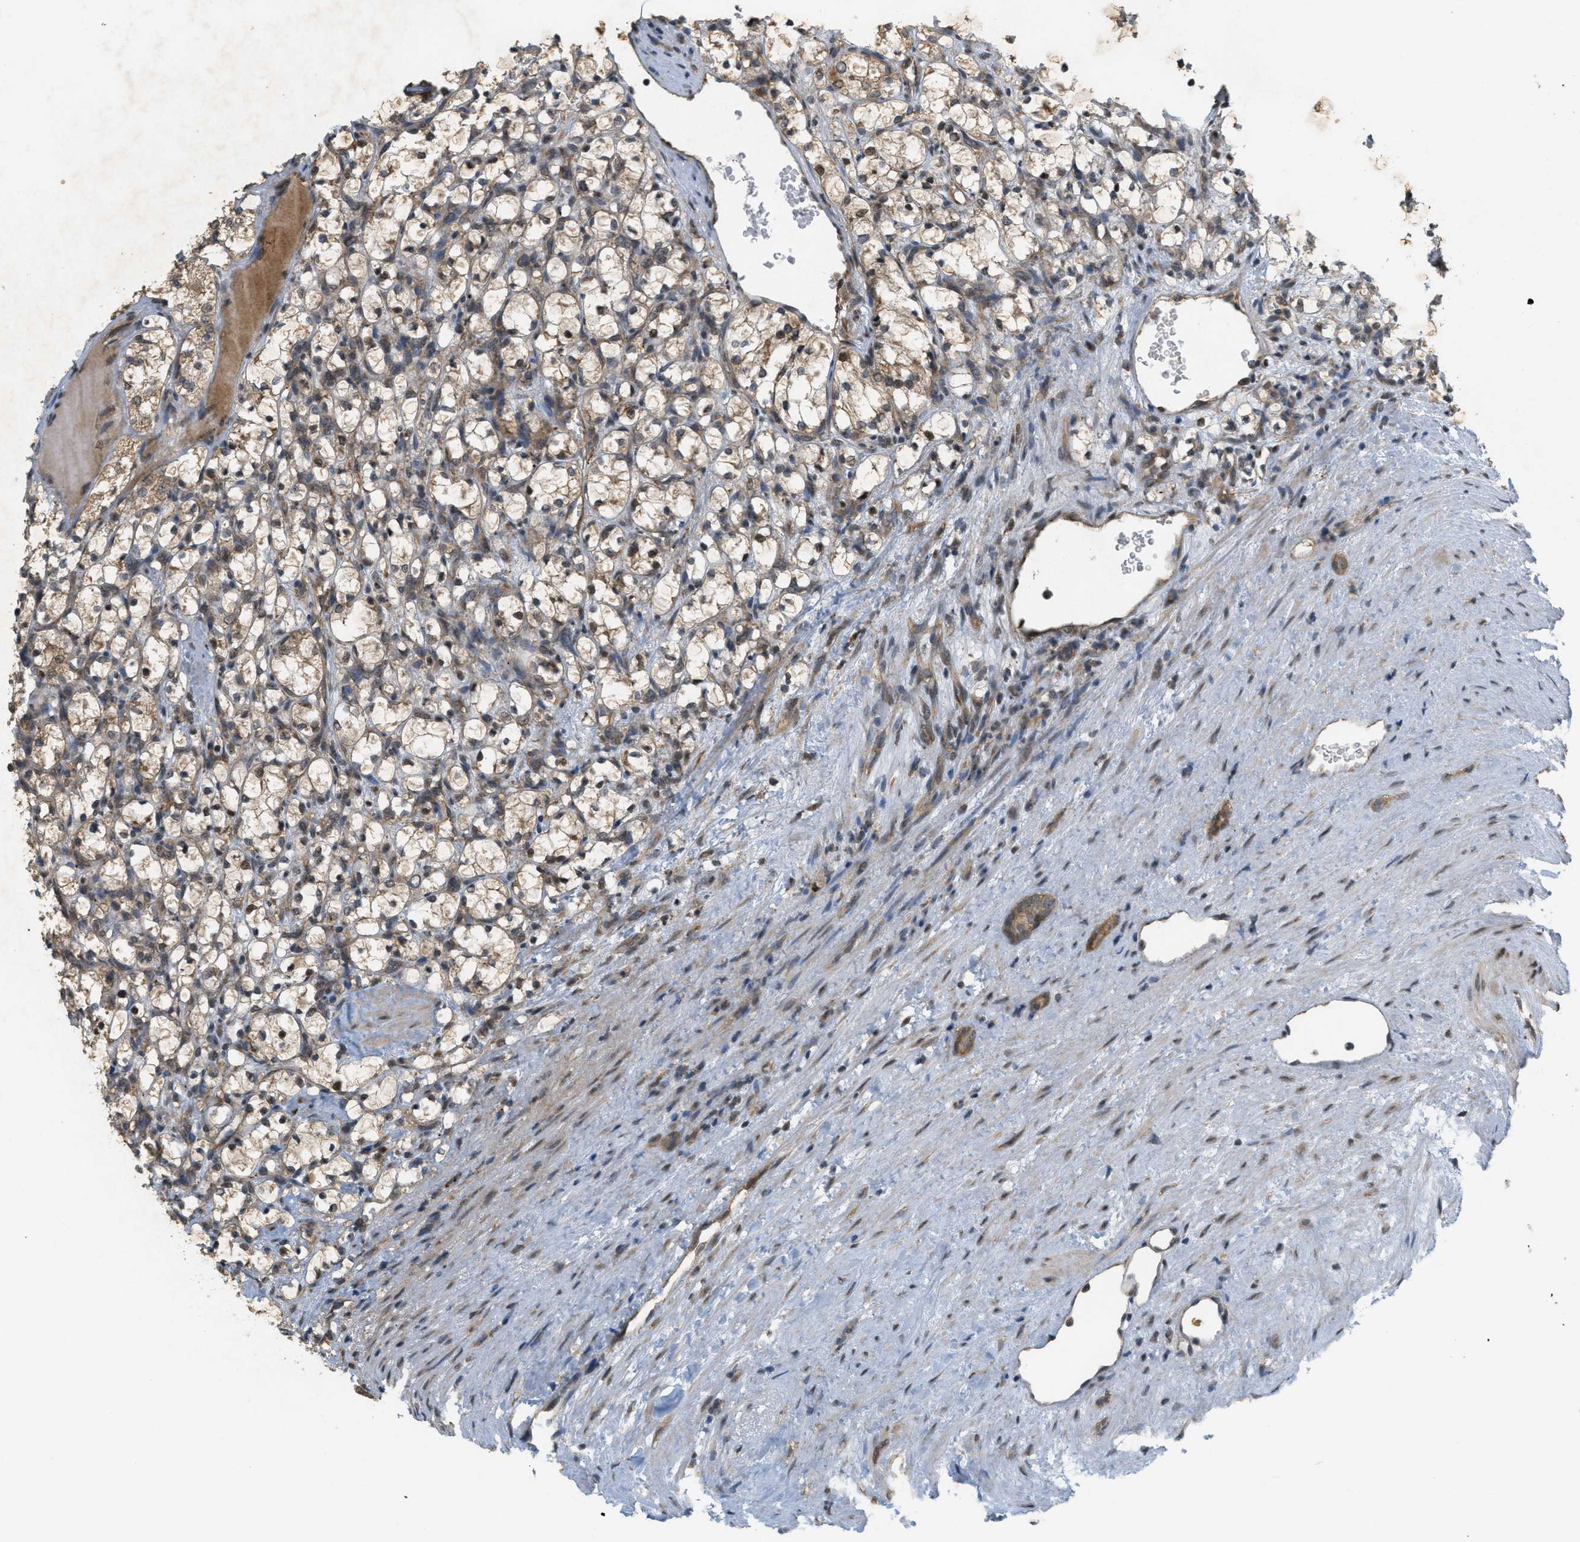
{"staining": {"intensity": "weak", "quantity": ">75%", "location": "cytoplasmic/membranous,nuclear"}, "tissue": "renal cancer", "cell_type": "Tumor cells", "image_type": "cancer", "snomed": [{"axis": "morphology", "description": "Adenocarcinoma, NOS"}, {"axis": "topography", "description": "Kidney"}], "caption": "The micrograph shows immunohistochemical staining of renal cancer. There is weak cytoplasmic/membranous and nuclear positivity is seen in about >75% of tumor cells. The protein of interest is stained brown, and the nuclei are stained in blue (DAB (3,3'-diaminobenzidine) IHC with brightfield microscopy, high magnification).", "gene": "PRKD1", "patient": {"sex": "female", "age": 69}}